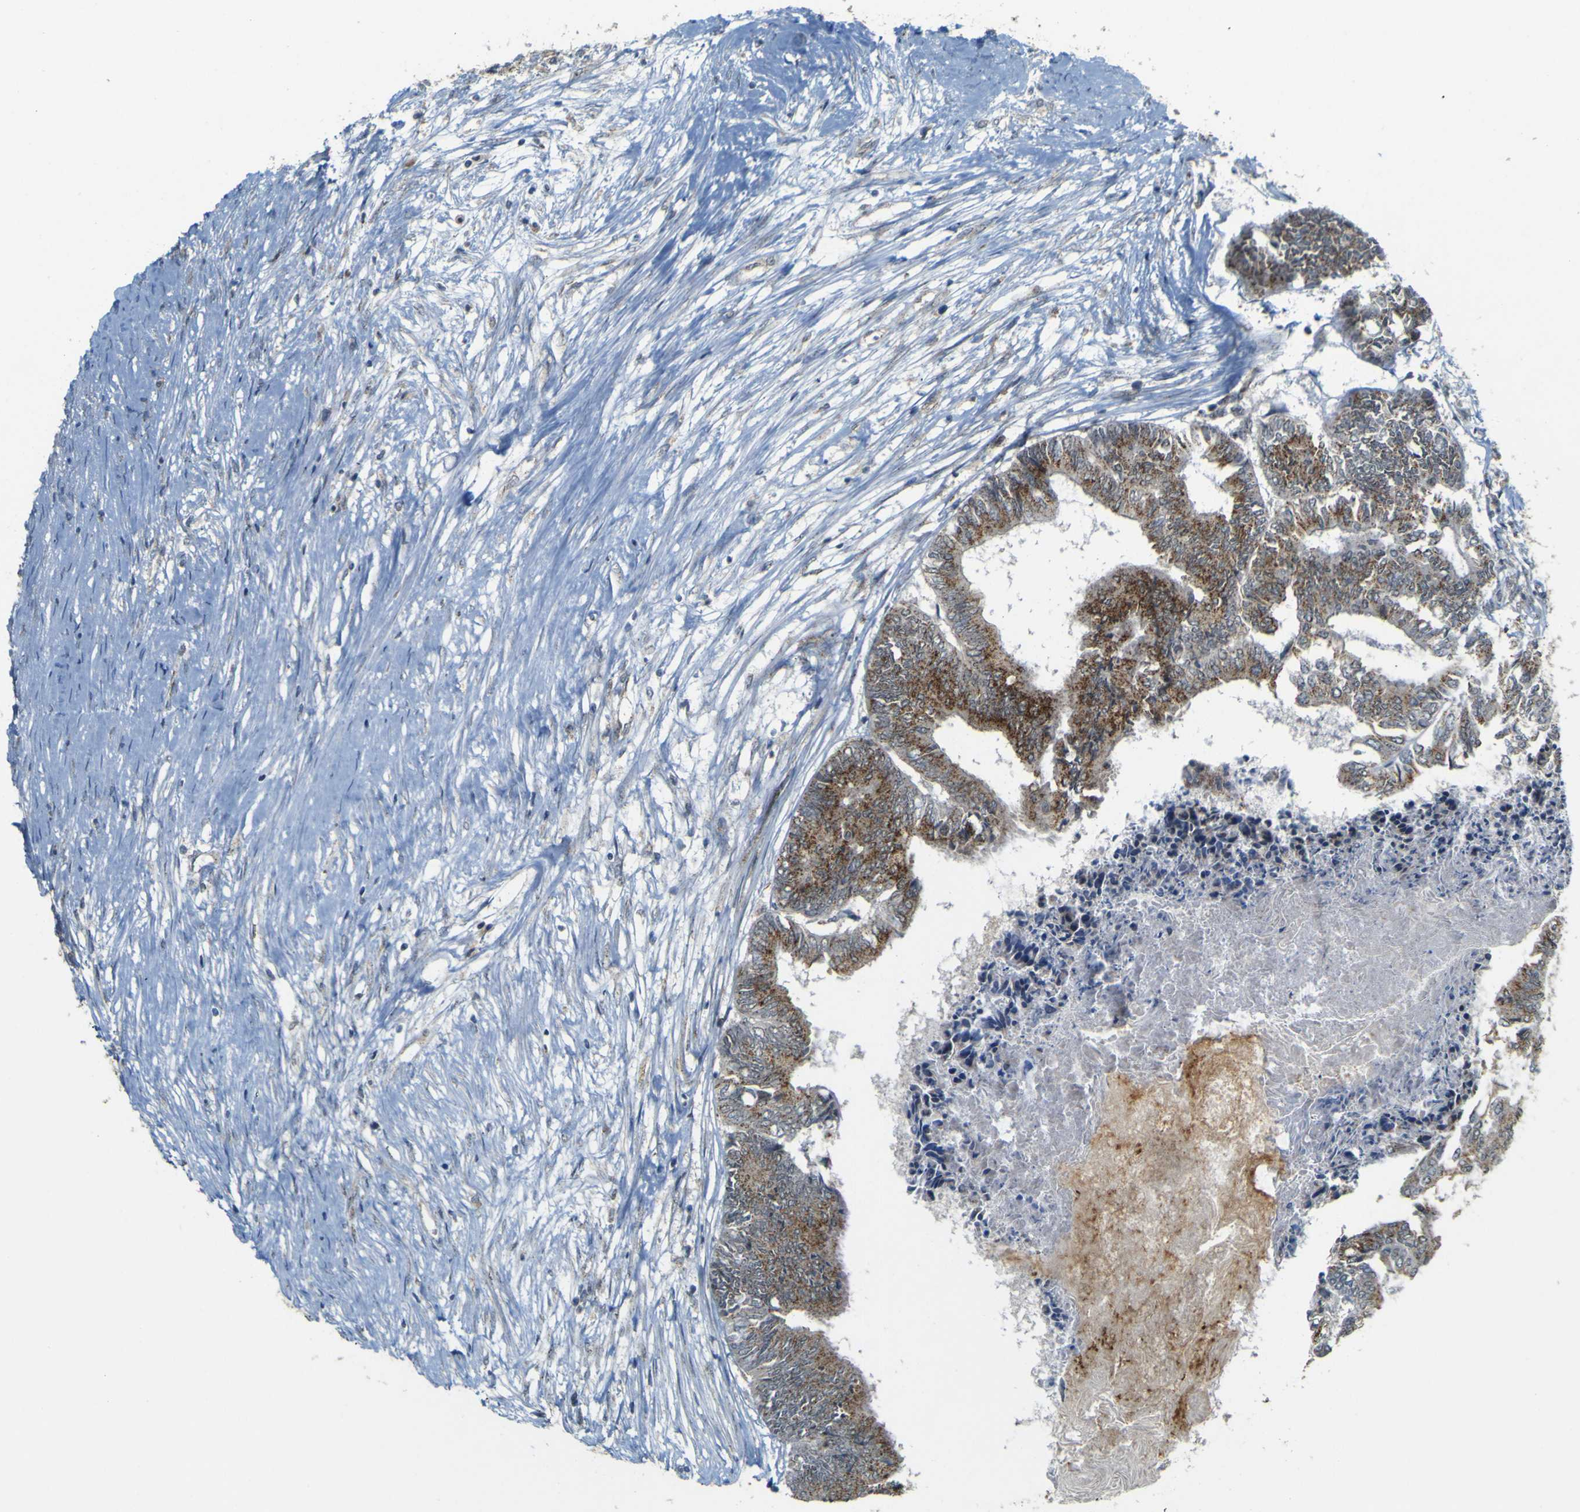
{"staining": {"intensity": "strong", "quantity": ">75%", "location": "cytoplasmic/membranous"}, "tissue": "colorectal cancer", "cell_type": "Tumor cells", "image_type": "cancer", "snomed": [{"axis": "morphology", "description": "Adenocarcinoma, NOS"}, {"axis": "topography", "description": "Rectum"}], "caption": "High-power microscopy captured an IHC photomicrograph of colorectal adenocarcinoma, revealing strong cytoplasmic/membranous staining in approximately >75% of tumor cells.", "gene": "ACBD5", "patient": {"sex": "male", "age": 63}}